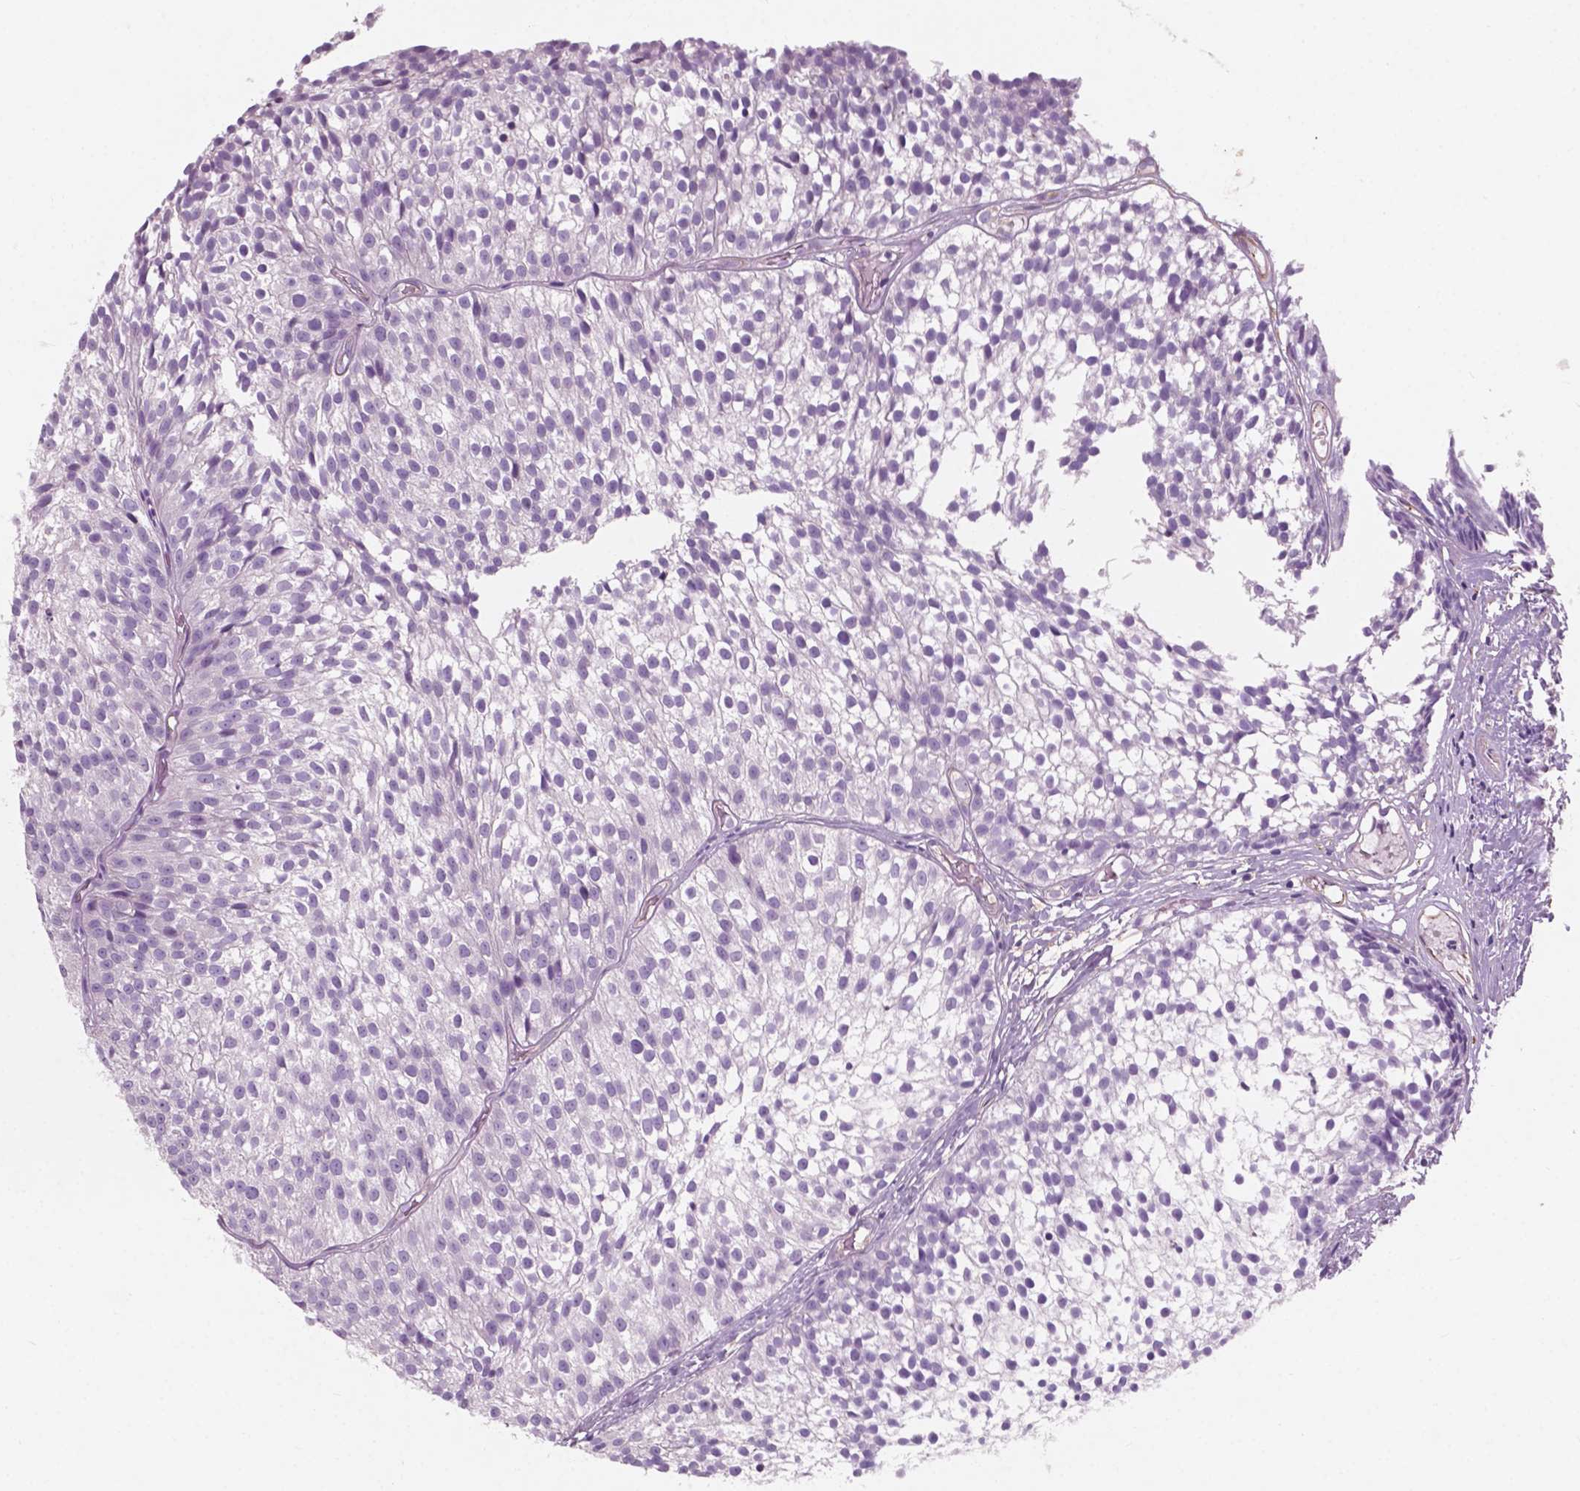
{"staining": {"intensity": "negative", "quantity": "none", "location": "none"}, "tissue": "urothelial cancer", "cell_type": "Tumor cells", "image_type": "cancer", "snomed": [{"axis": "morphology", "description": "Urothelial carcinoma, Low grade"}, {"axis": "topography", "description": "Urinary bladder"}], "caption": "Urothelial carcinoma (low-grade) stained for a protein using IHC exhibits no positivity tumor cells.", "gene": "AWAT1", "patient": {"sex": "male", "age": 63}}